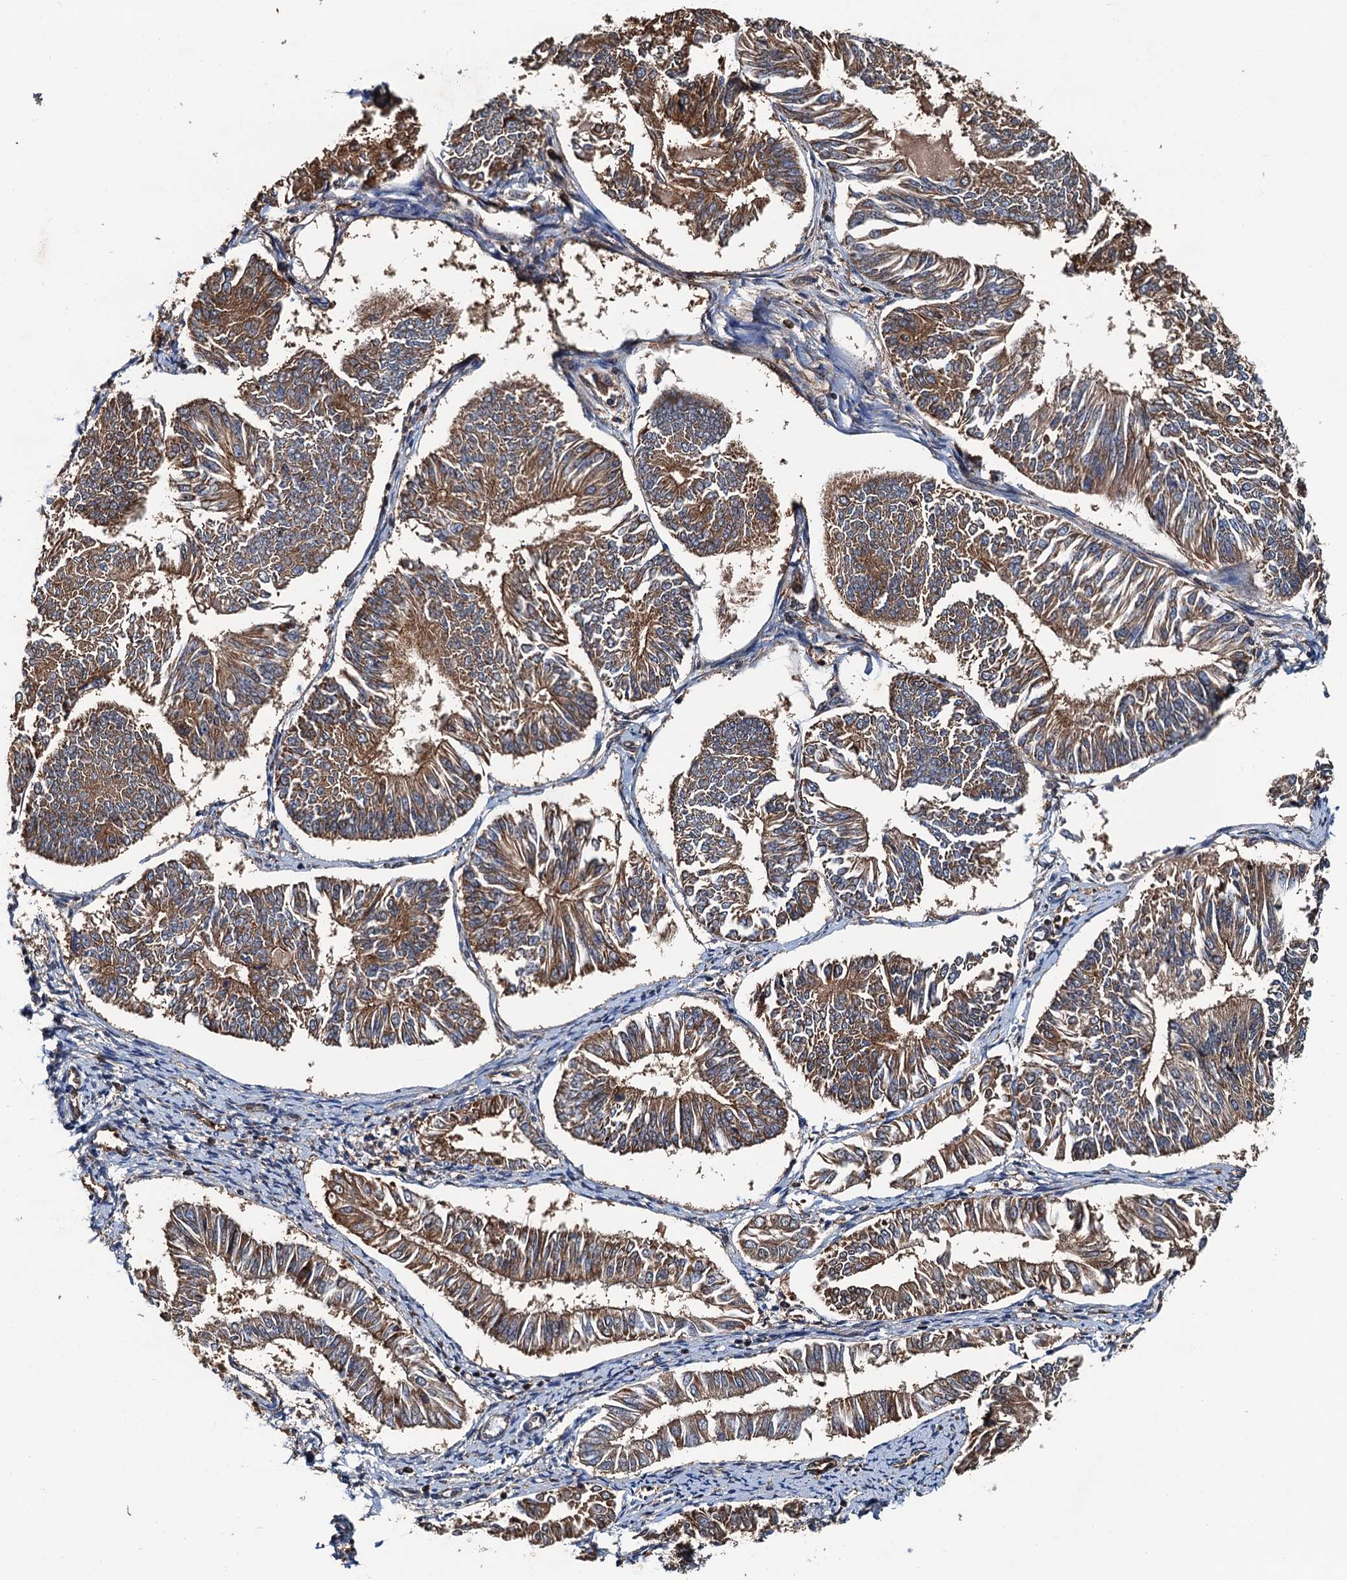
{"staining": {"intensity": "moderate", "quantity": ">75%", "location": "cytoplasmic/membranous"}, "tissue": "endometrial cancer", "cell_type": "Tumor cells", "image_type": "cancer", "snomed": [{"axis": "morphology", "description": "Adenocarcinoma, NOS"}, {"axis": "topography", "description": "Endometrium"}], "caption": "Immunohistochemistry (IHC) of adenocarcinoma (endometrial) displays medium levels of moderate cytoplasmic/membranous expression in about >75% of tumor cells.", "gene": "USP6NL", "patient": {"sex": "female", "age": 58}}